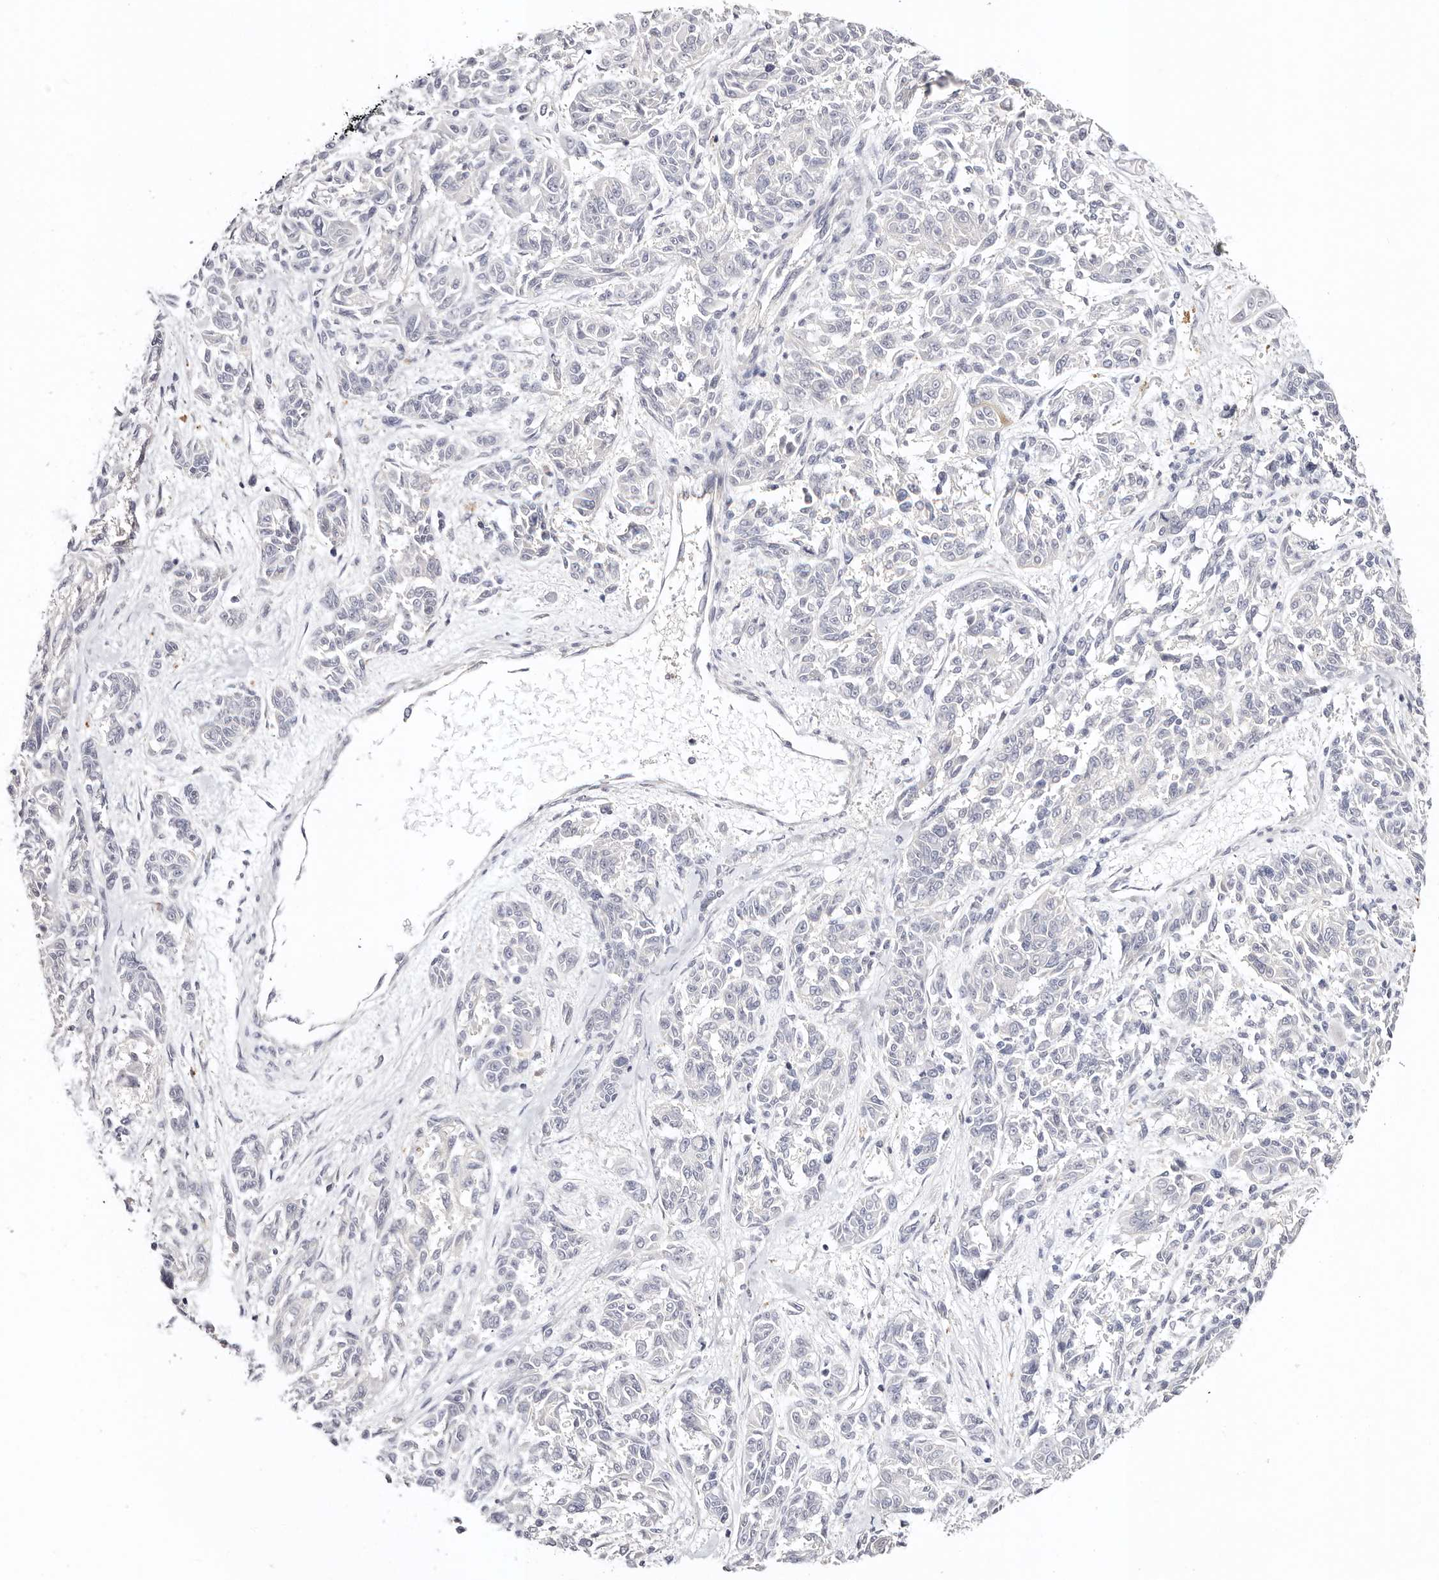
{"staining": {"intensity": "negative", "quantity": "none", "location": "none"}, "tissue": "melanoma", "cell_type": "Tumor cells", "image_type": "cancer", "snomed": [{"axis": "morphology", "description": "Malignant melanoma, NOS"}, {"axis": "topography", "description": "Skin"}], "caption": "High magnification brightfield microscopy of malignant melanoma stained with DAB (brown) and counterstained with hematoxylin (blue): tumor cells show no significant staining.", "gene": "DNASE1", "patient": {"sex": "male", "age": 53}}